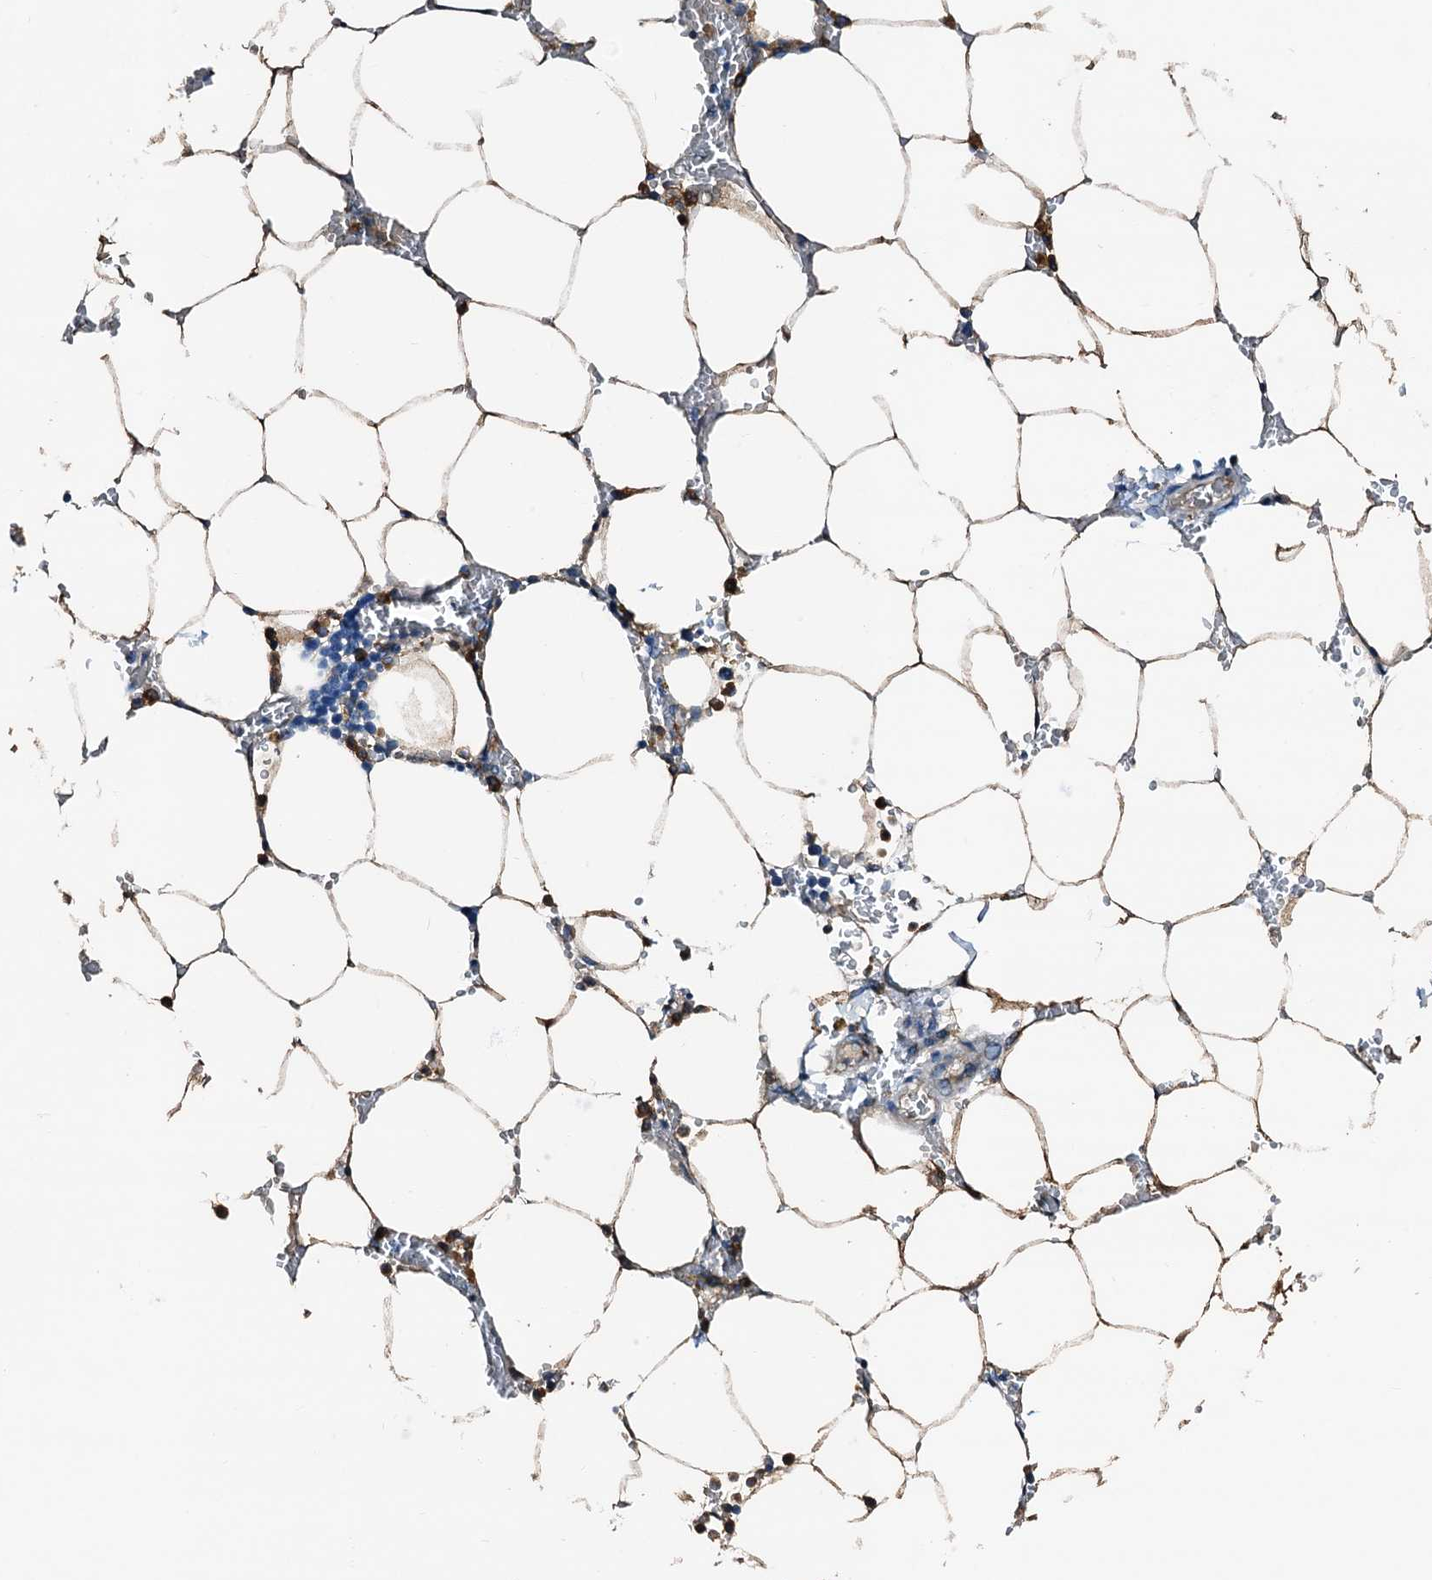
{"staining": {"intensity": "moderate", "quantity": "<25%", "location": "cytoplasmic/membranous"}, "tissue": "bone marrow", "cell_type": "Hematopoietic cells", "image_type": "normal", "snomed": [{"axis": "morphology", "description": "Normal tissue, NOS"}, {"axis": "topography", "description": "Bone marrow"}], "caption": "Bone marrow stained for a protein (brown) shows moderate cytoplasmic/membranous positive positivity in approximately <25% of hematopoietic cells.", "gene": "FREM3", "patient": {"sex": "male", "age": 70}}